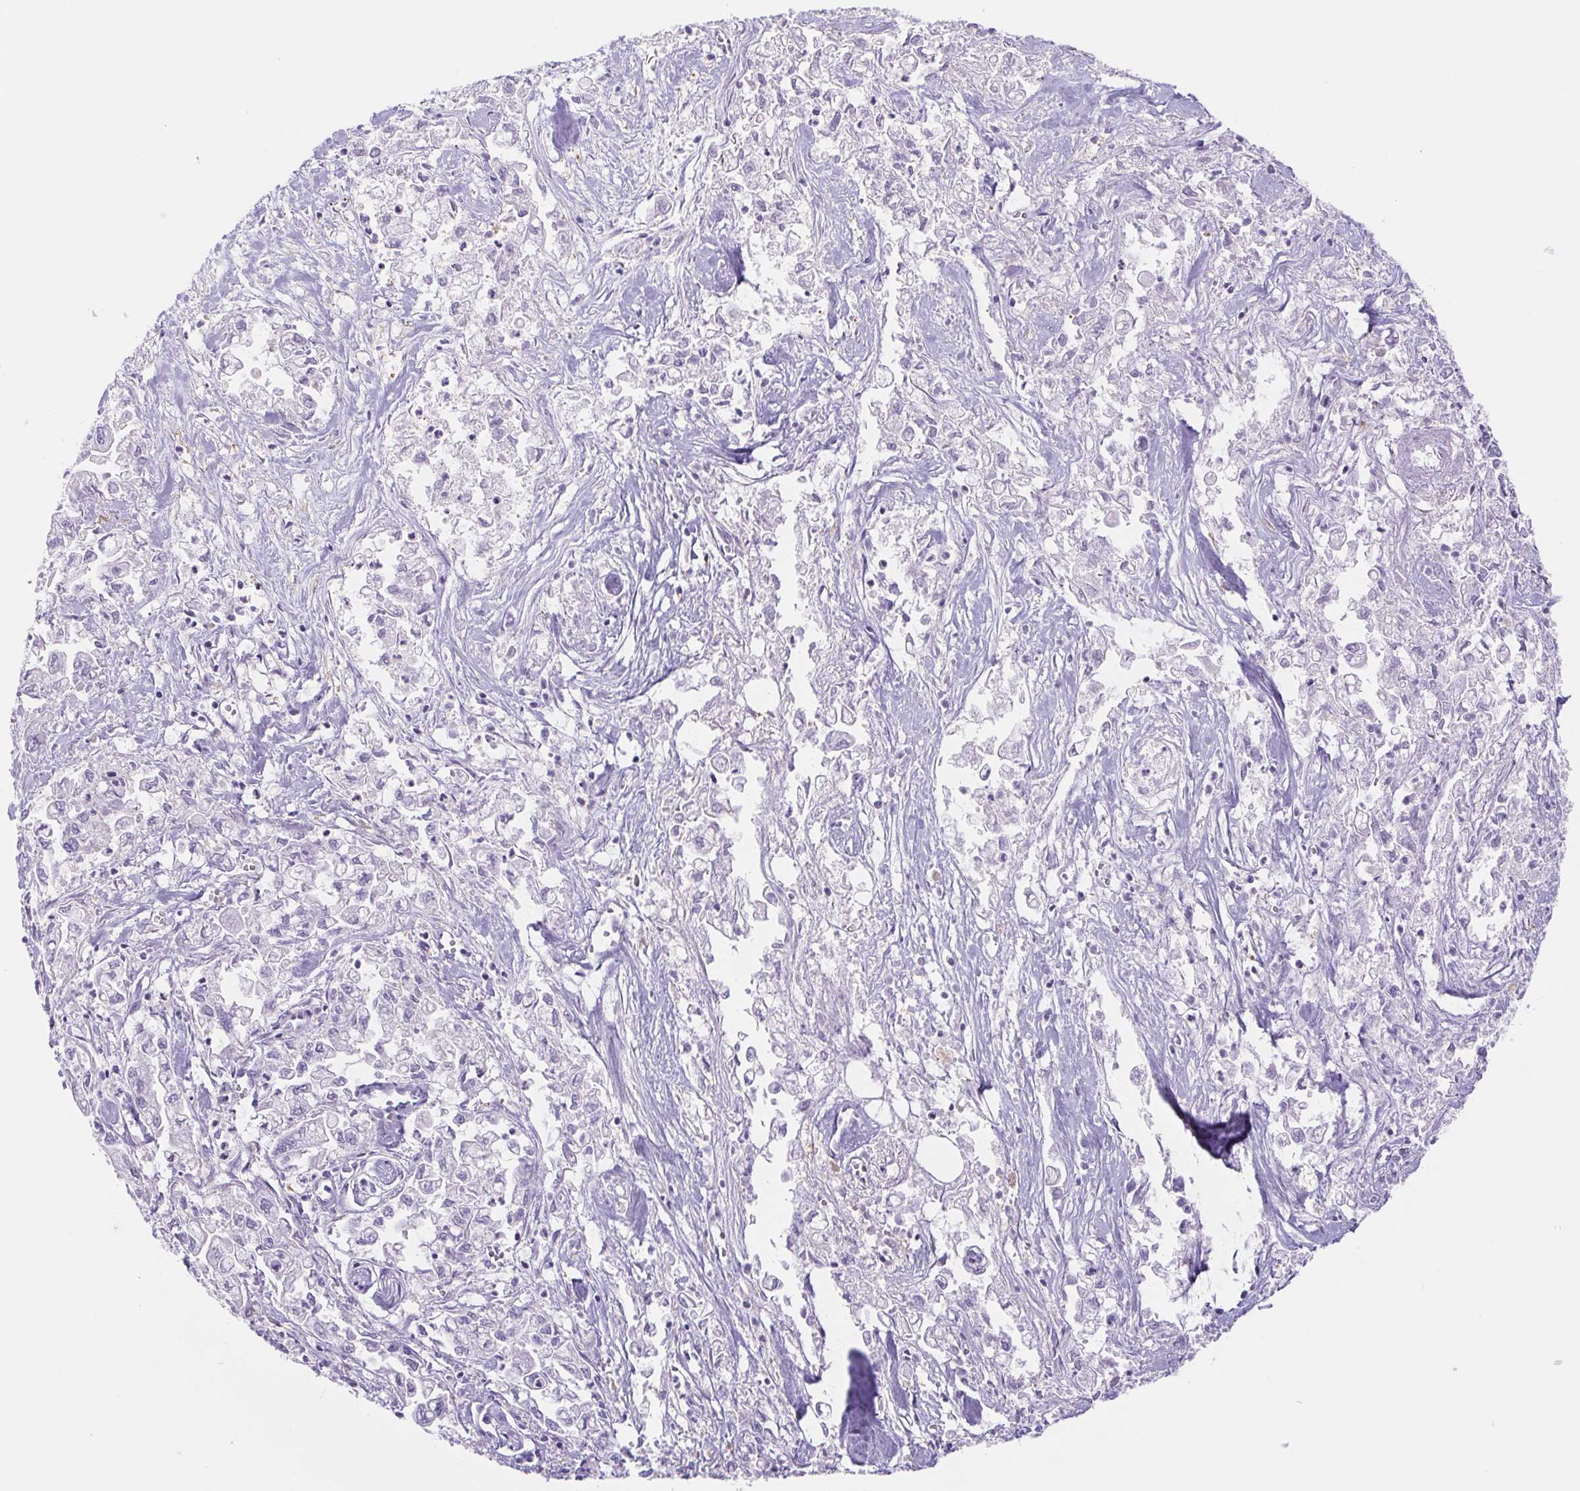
{"staining": {"intensity": "negative", "quantity": "none", "location": "none"}, "tissue": "pancreatic cancer", "cell_type": "Tumor cells", "image_type": "cancer", "snomed": [{"axis": "morphology", "description": "Adenocarcinoma, NOS"}, {"axis": "topography", "description": "Pancreas"}], "caption": "Immunohistochemistry (IHC) image of human pancreatic adenocarcinoma stained for a protein (brown), which shows no expression in tumor cells.", "gene": "DYNC2LI1", "patient": {"sex": "male", "age": 72}}